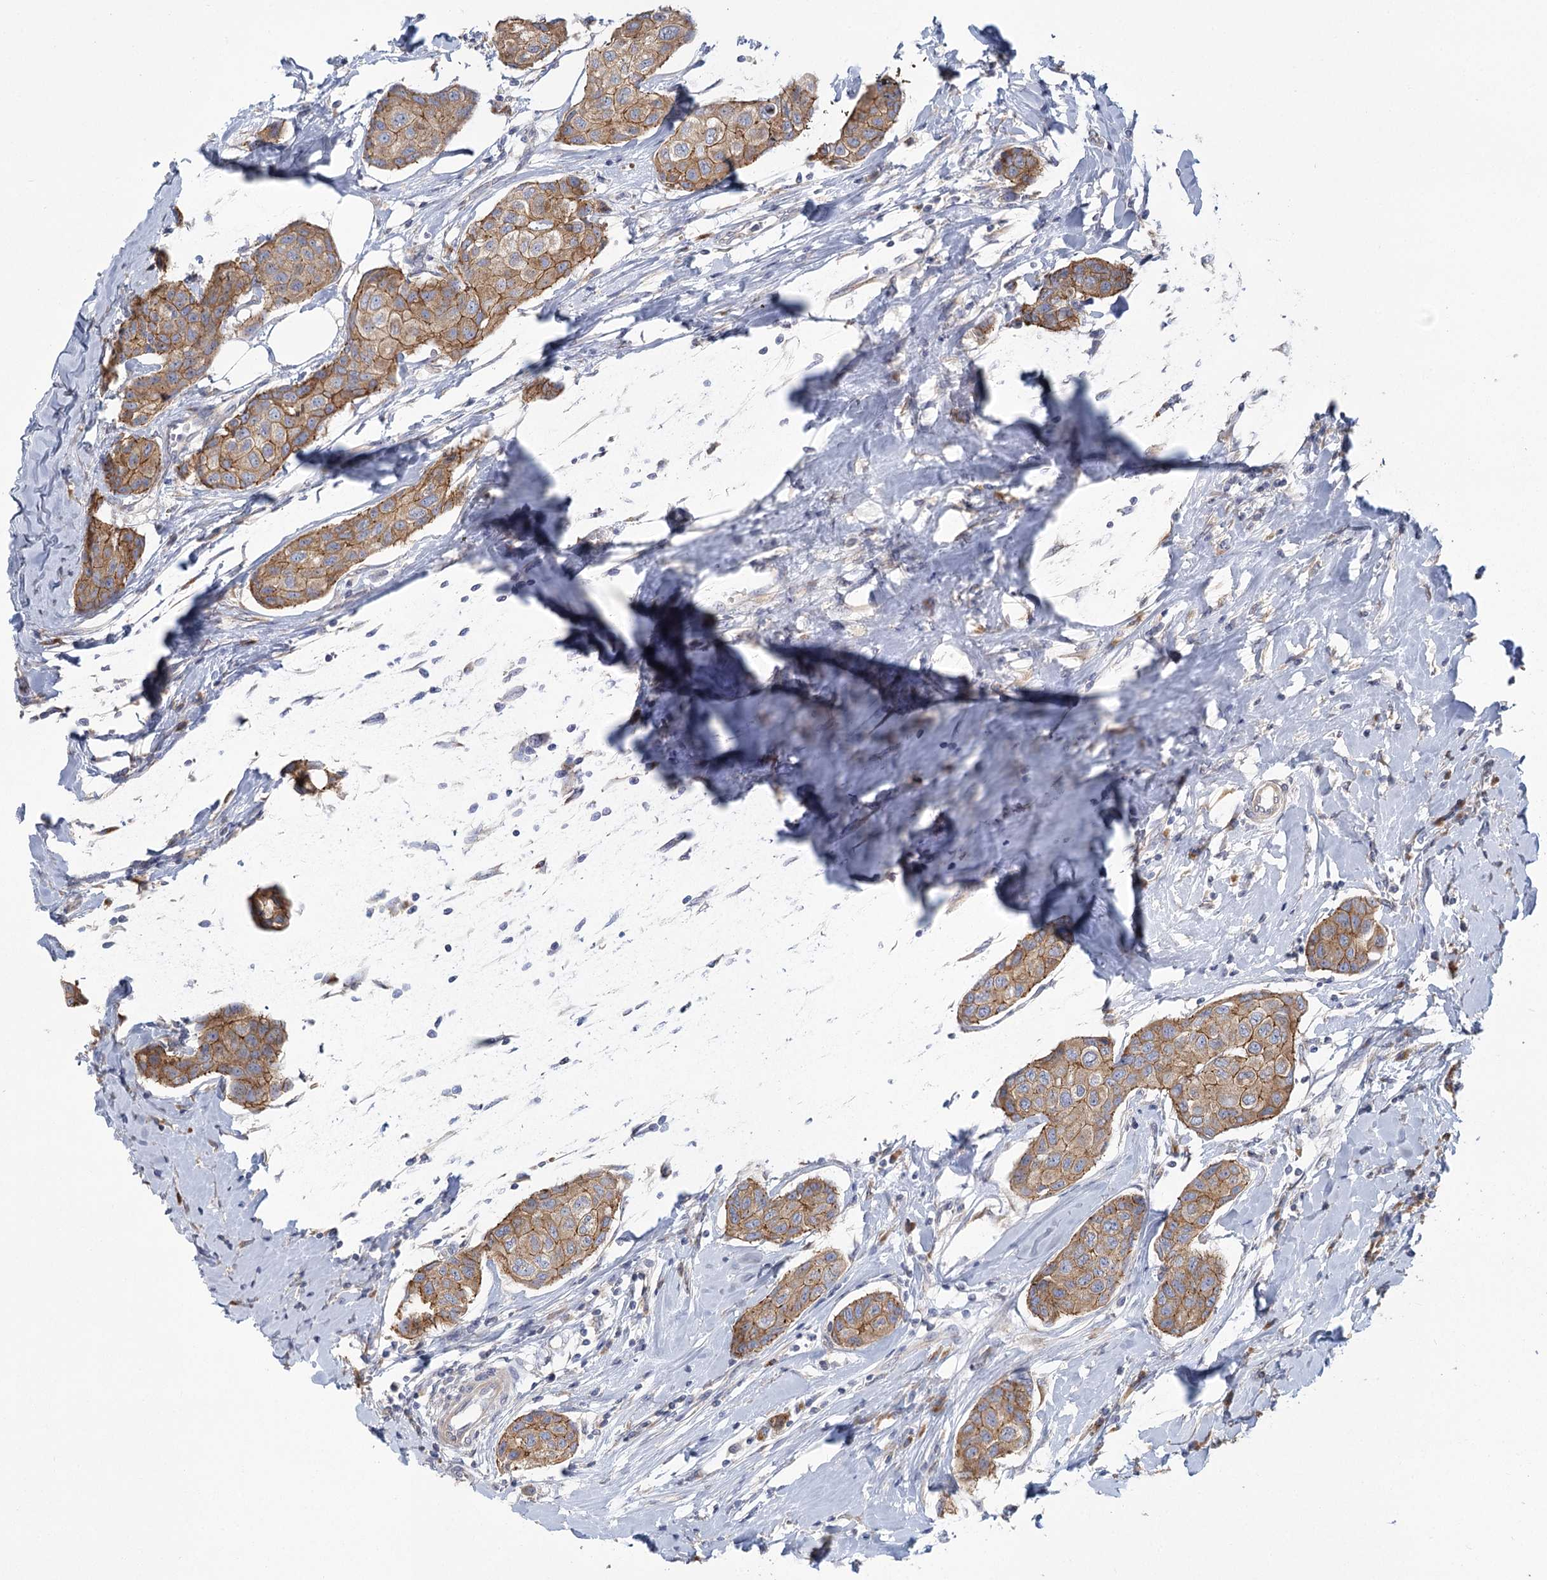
{"staining": {"intensity": "moderate", "quantity": ">75%", "location": "cytoplasmic/membranous"}, "tissue": "breast cancer", "cell_type": "Tumor cells", "image_type": "cancer", "snomed": [{"axis": "morphology", "description": "Duct carcinoma"}, {"axis": "topography", "description": "Breast"}], "caption": "Immunohistochemical staining of infiltrating ductal carcinoma (breast) displays medium levels of moderate cytoplasmic/membranous staining in approximately >75% of tumor cells.", "gene": "CNTLN", "patient": {"sex": "female", "age": 80}}